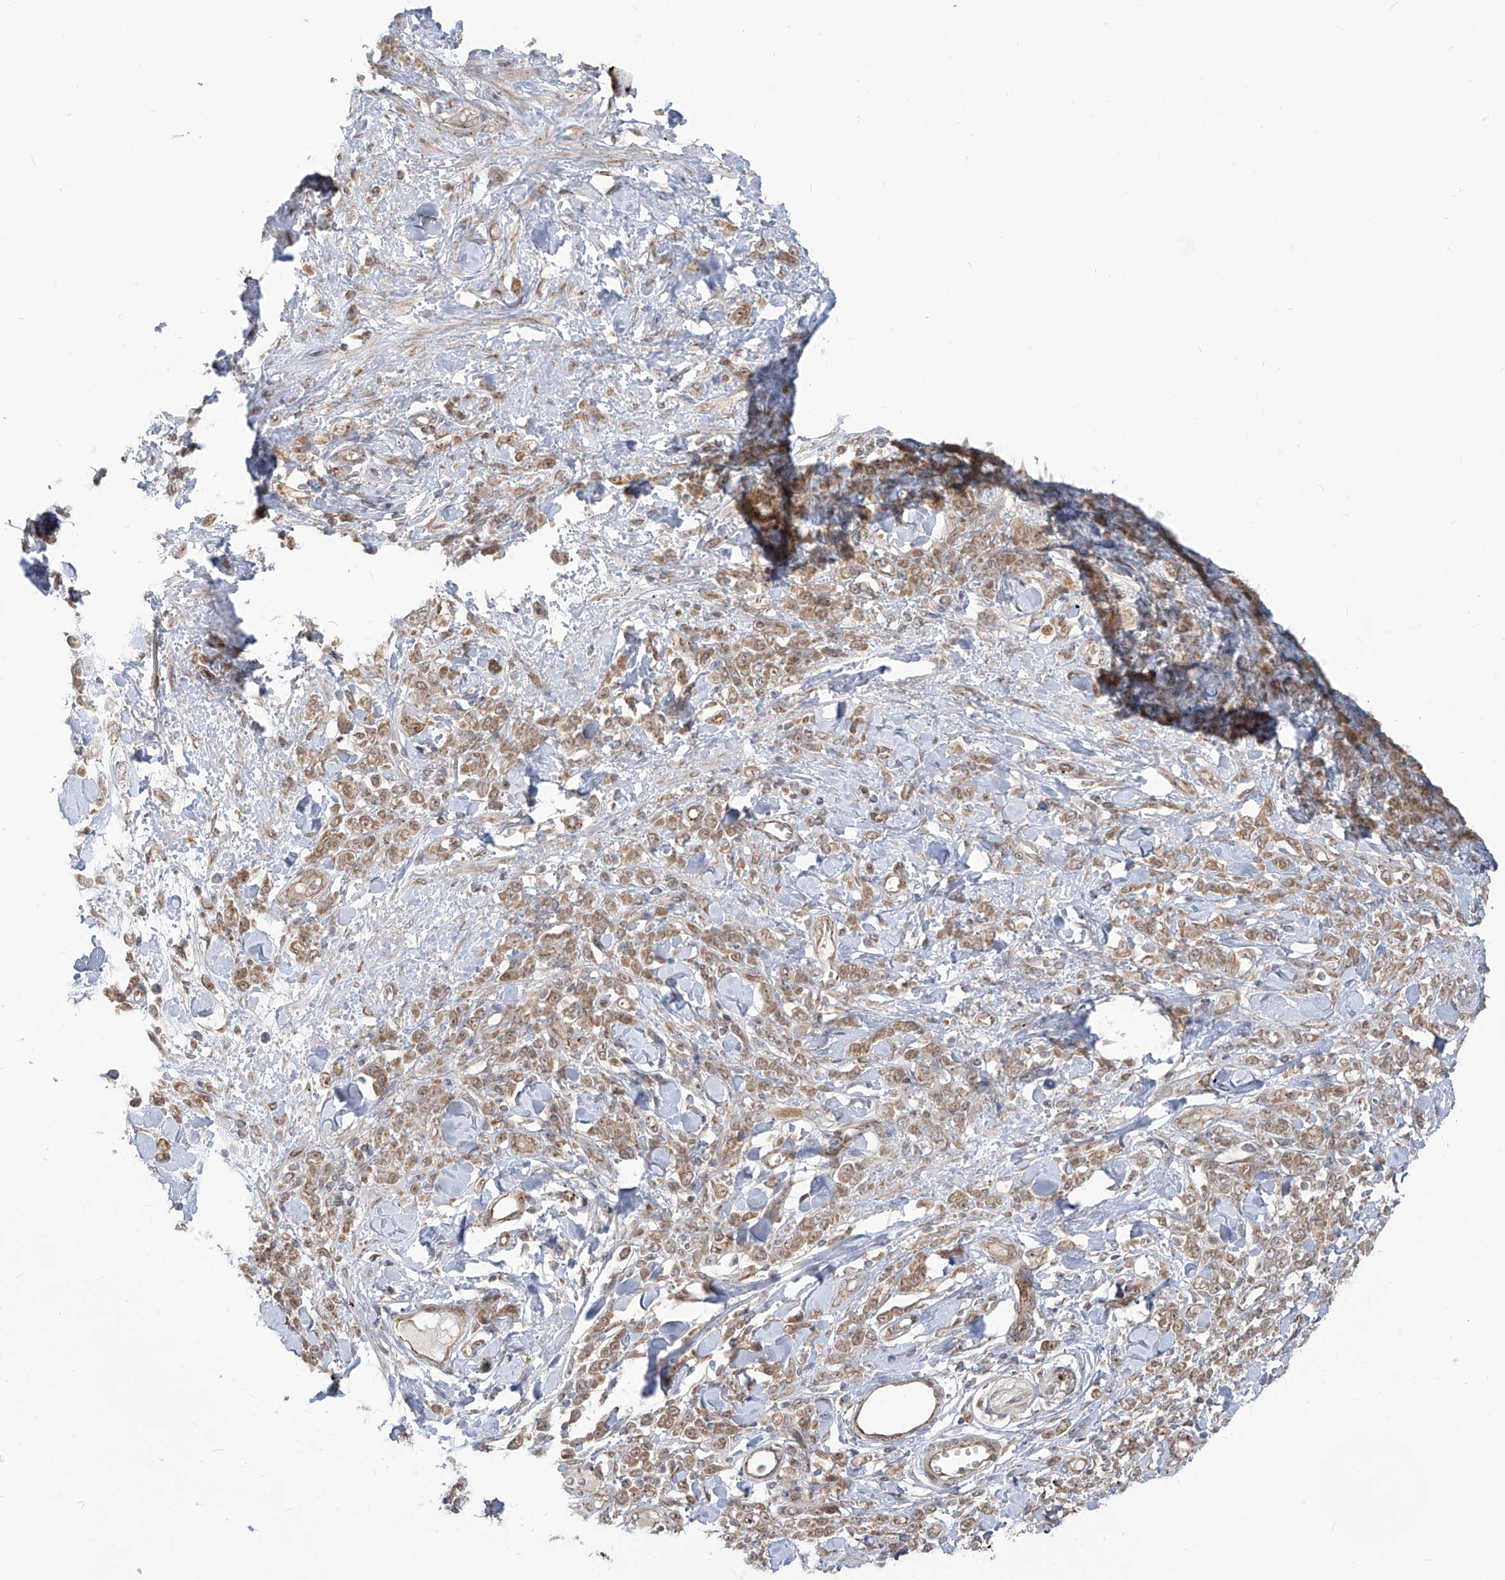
{"staining": {"intensity": "weak", "quantity": ">75%", "location": "cytoplasmic/membranous"}, "tissue": "stomach cancer", "cell_type": "Tumor cells", "image_type": "cancer", "snomed": [{"axis": "morphology", "description": "Normal tissue, NOS"}, {"axis": "morphology", "description": "Adenocarcinoma, NOS"}, {"axis": "topography", "description": "Stomach"}], "caption": "This is an image of immunohistochemistry (IHC) staining of stomach adenocarcinoma, which shows weak staining in the cytoplasmic/membranous of tumor cells.", "gene": "TRIM67", "patient": {"sex": "male", "age": 82}}